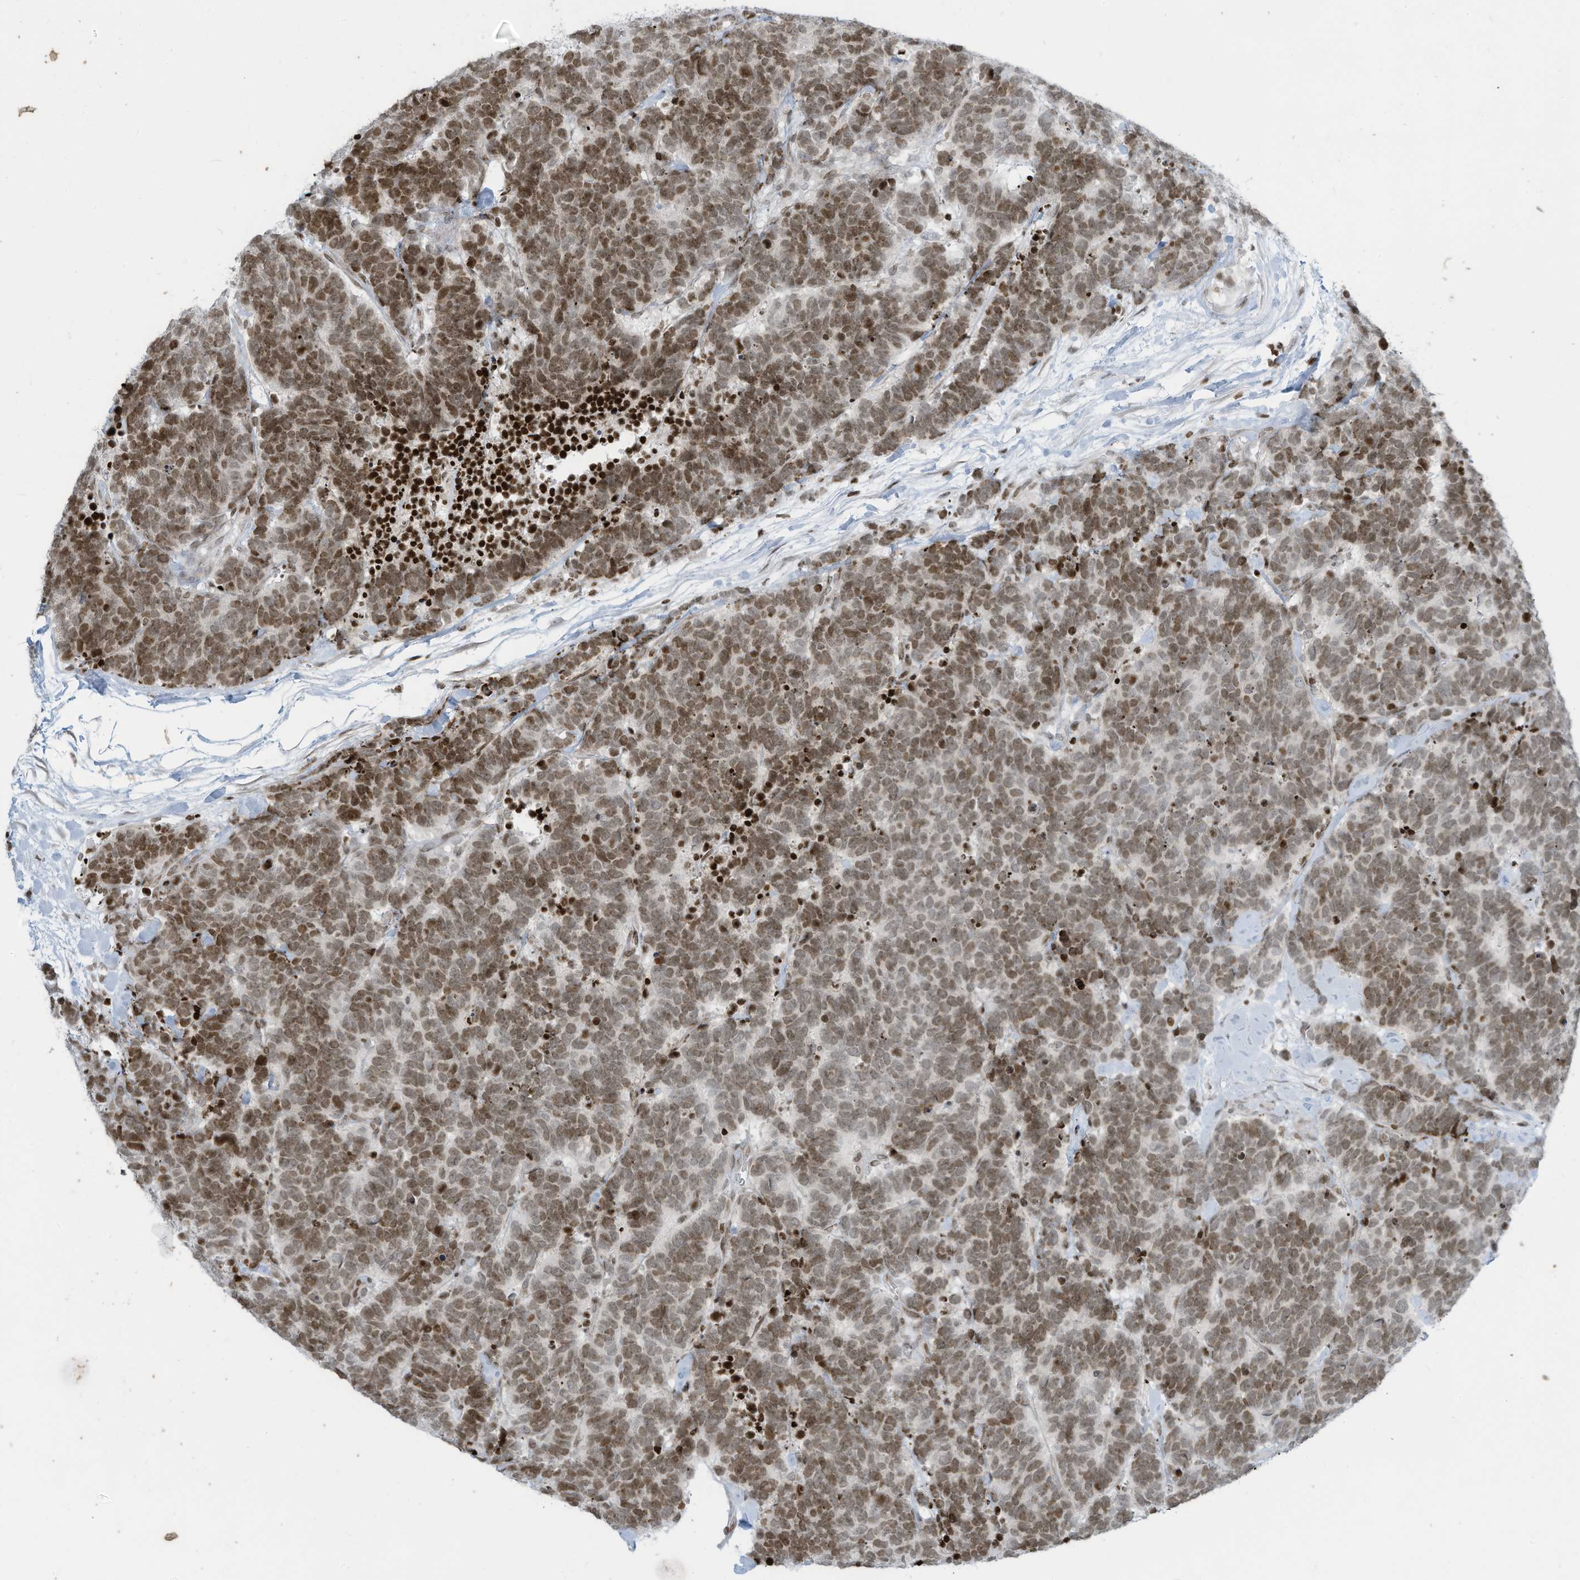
{"staining": {"intensity": "moderate", "quantity": ">75%", "location": "nuclear"}, "tissue": "carcinoid", "cell_type": "Tumor cells", "image_type": "cancer", "snomed": [{"axis": "morphology", "description": "Carcinoma, NOS"}, {"axis": "morphology", "description": "Carcinoid, malignant, NOS"}, {"axis": "topography", "description": "Urinary bladder"}], "caption": "Immunohistochemistry (IHC) (DAB (3,3'-diaminobenzidine)) staining of carcinoid displays moderate nuclear protein positivity in about >75% of tumor cells.", "gene": "ADI1", "patient": {"sex": "male", "age": 57}}